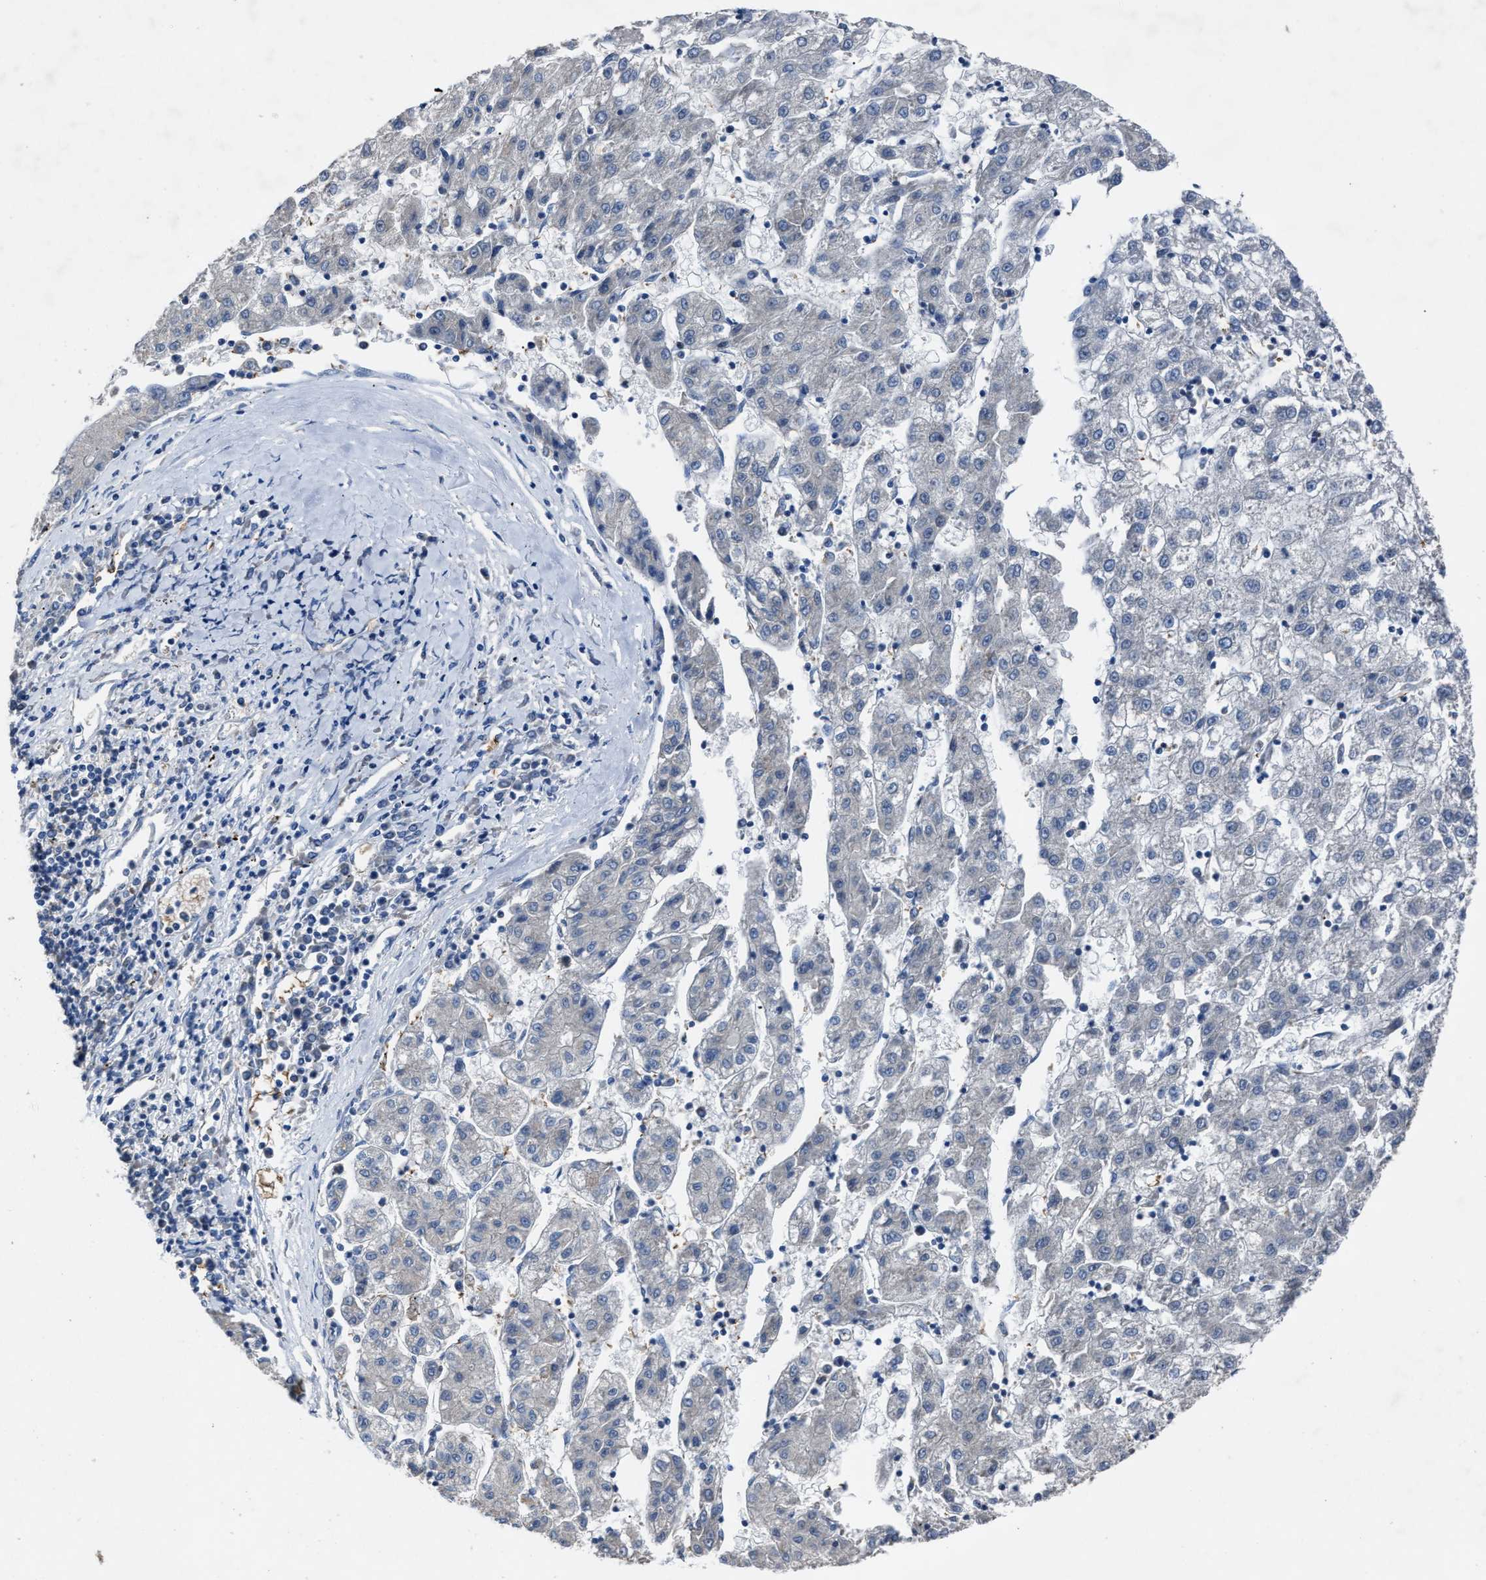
{"staining": {"intensity": "negative", "quantity": "none", "location": "none"}, "tissue": "liver cancer", "cell_type": "Tumor cells", "image_type": "cancer", "snomed": [{"axis": "morphology", "description": "Carcinoma, Hepatocellular, NOS"}, {"axis": "topography", "description": "Liver"}], "caption": "A high-resolution histopathology image shows immunohistochemistry staining of liver hepatocellular carcinoma, which shows no significant staining in tumor cells.", "gene": "UPF1", "patient": {"sex": "male", "age": 72}}